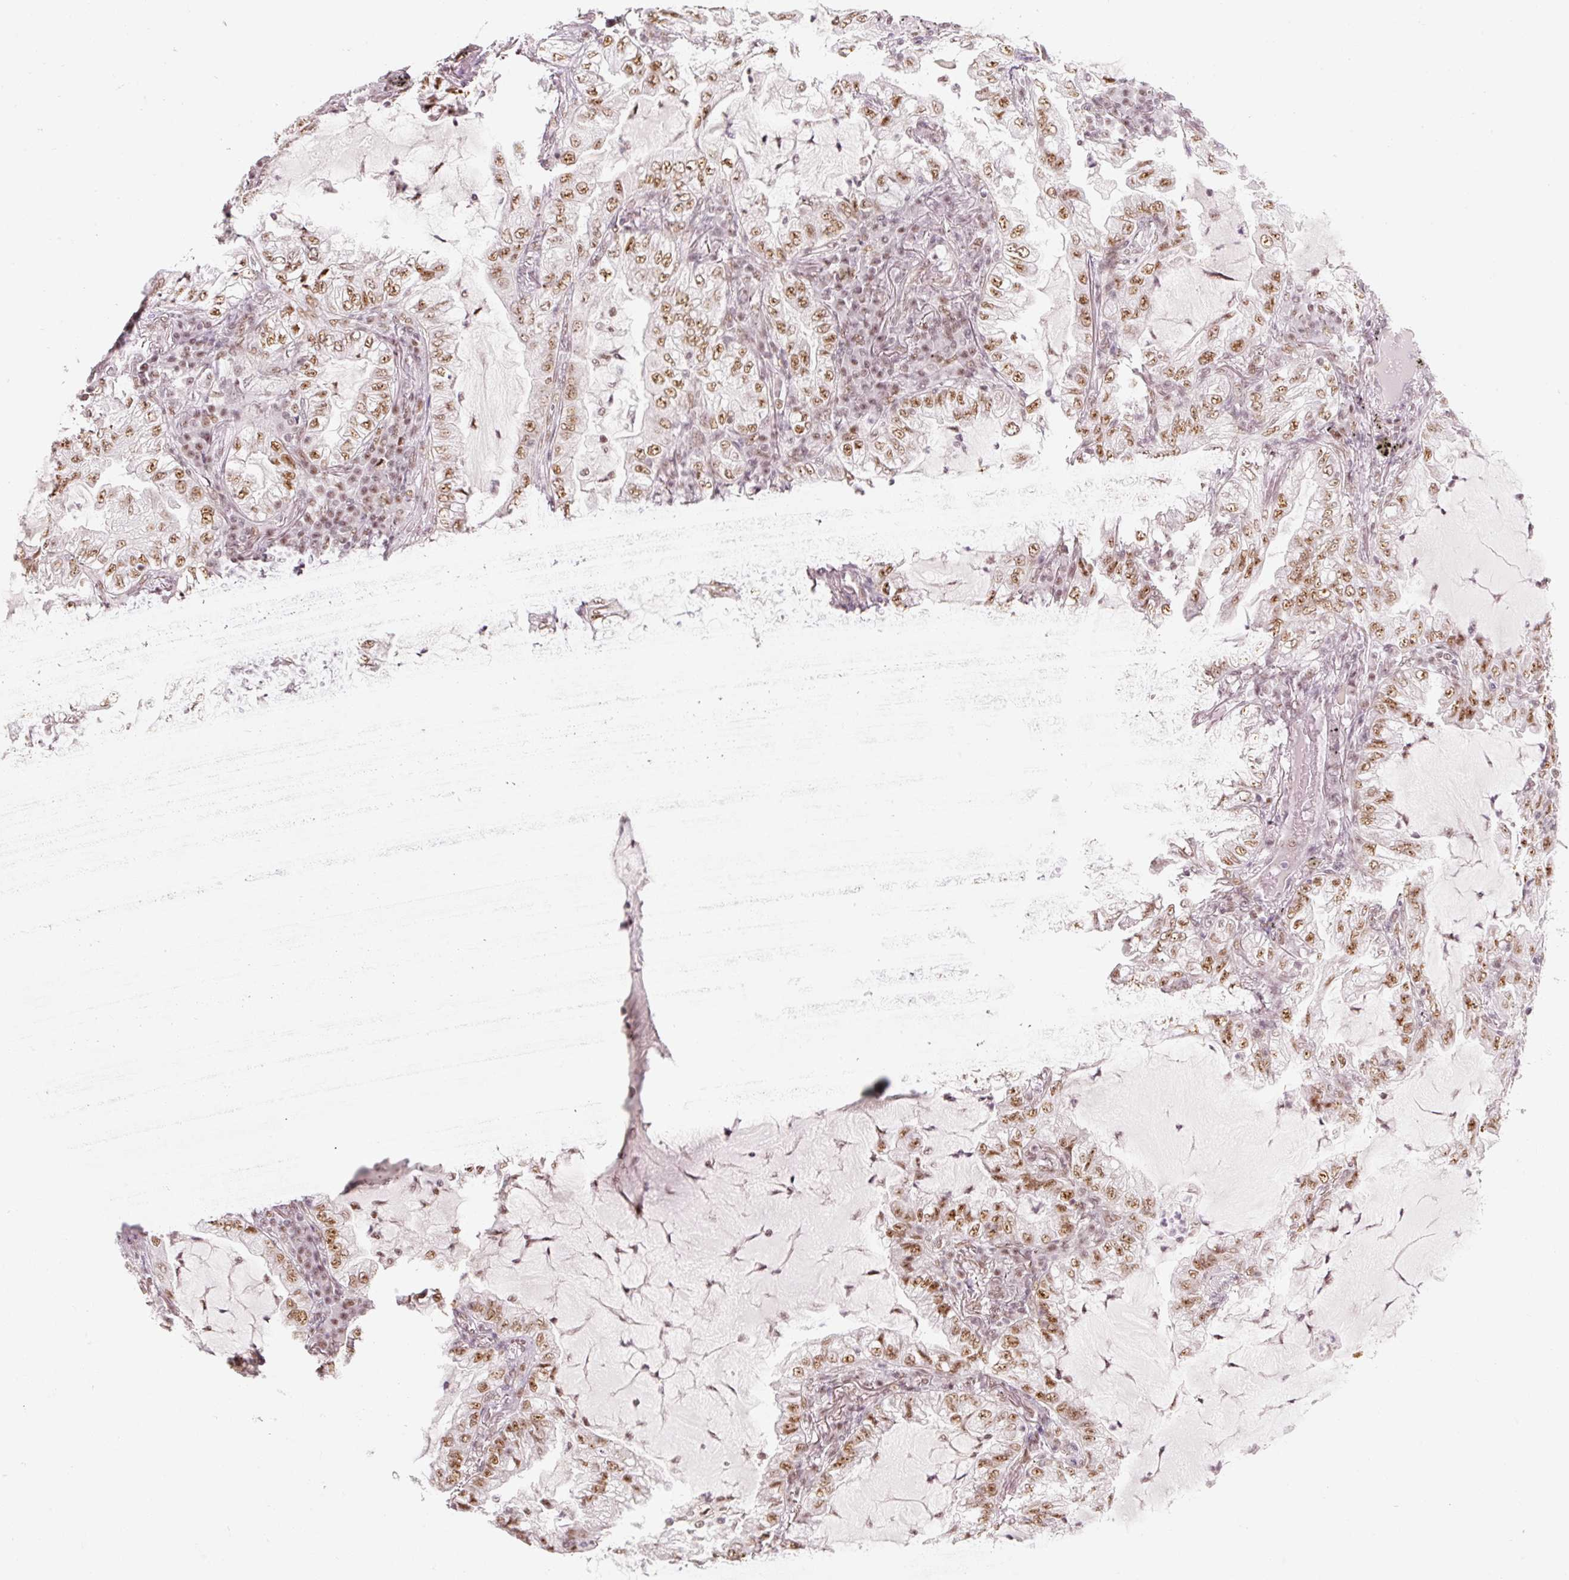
{"staining": {"intensity": "moderate", "quantity": ">75%", "location": "nuclear"}, "tissue": "lung cancer", "cell_type": "Tumor cells", "image_type": "cancer", "snomed": [{"axis": "morphology", "description": "Adenocarcinoma, NOS"}, {"axis": "topography", "description": "Lung"}], "caption": "Lung cancer stained with a protein marker reveals moderate staining in tumor cells.", "gene": "U2AF2", "patient": {"sex": "female", "age": 73}}